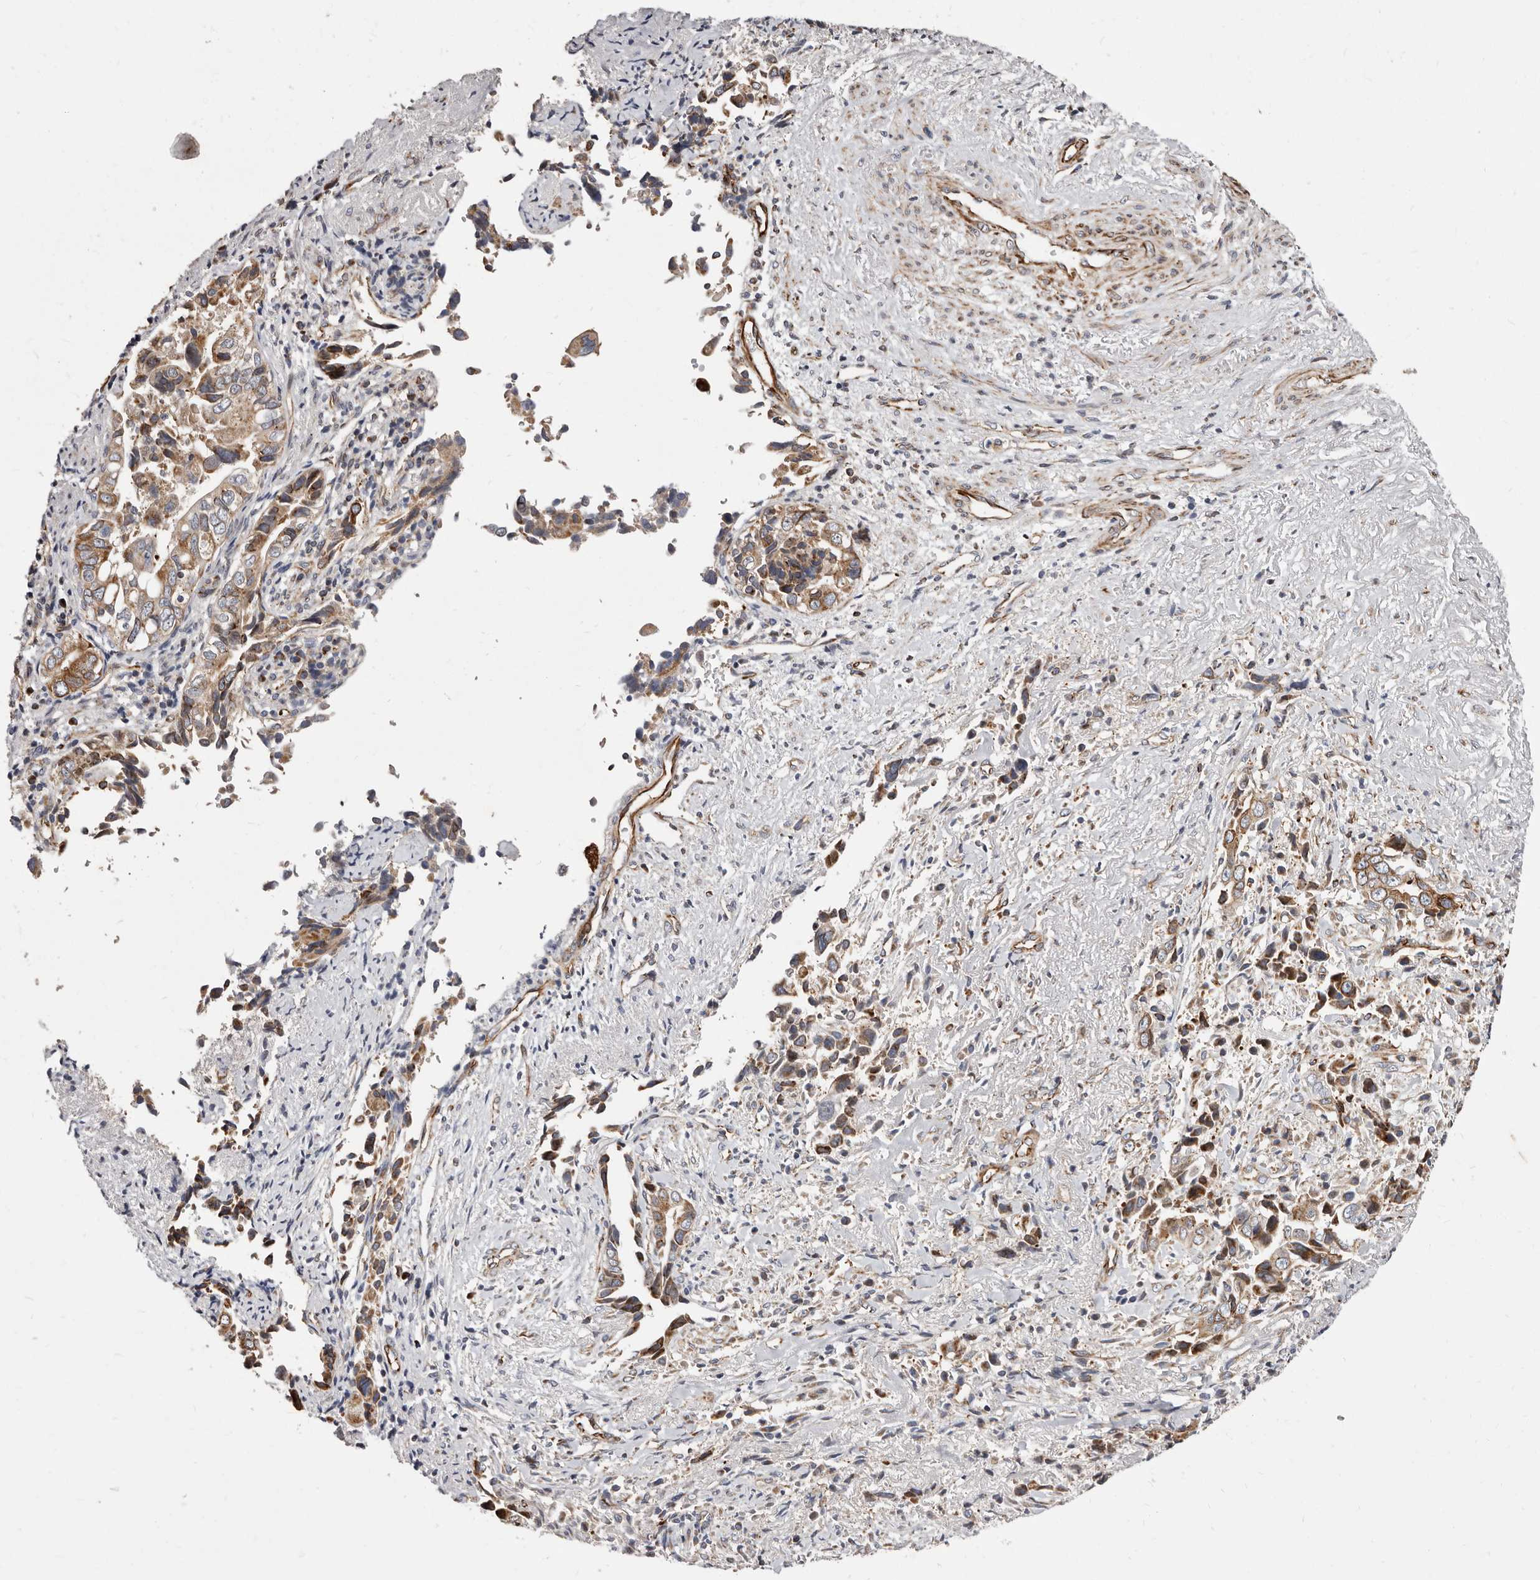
{"staining": {"intensity": "moderate", "quantity": ">75%", "location": "cytoplasmic/membranous"}, "tissue": "liver cancer", "cell_type": "Tumor cells", "image_type": "cancer", "snomed": [{"axis": "morphology", "description": "Cholangiocarcinoma"}, {"axis": "topography", "description": "Liver"}], "caption": "This is an image of immunohistochemistry staining of liver cholangiocarcinoma, which shows moderate staining in the cytoplasmic/membranous of tumor cells.", "gene": "TIMM17B", "patient": {"sex": "female", "age": 79}}